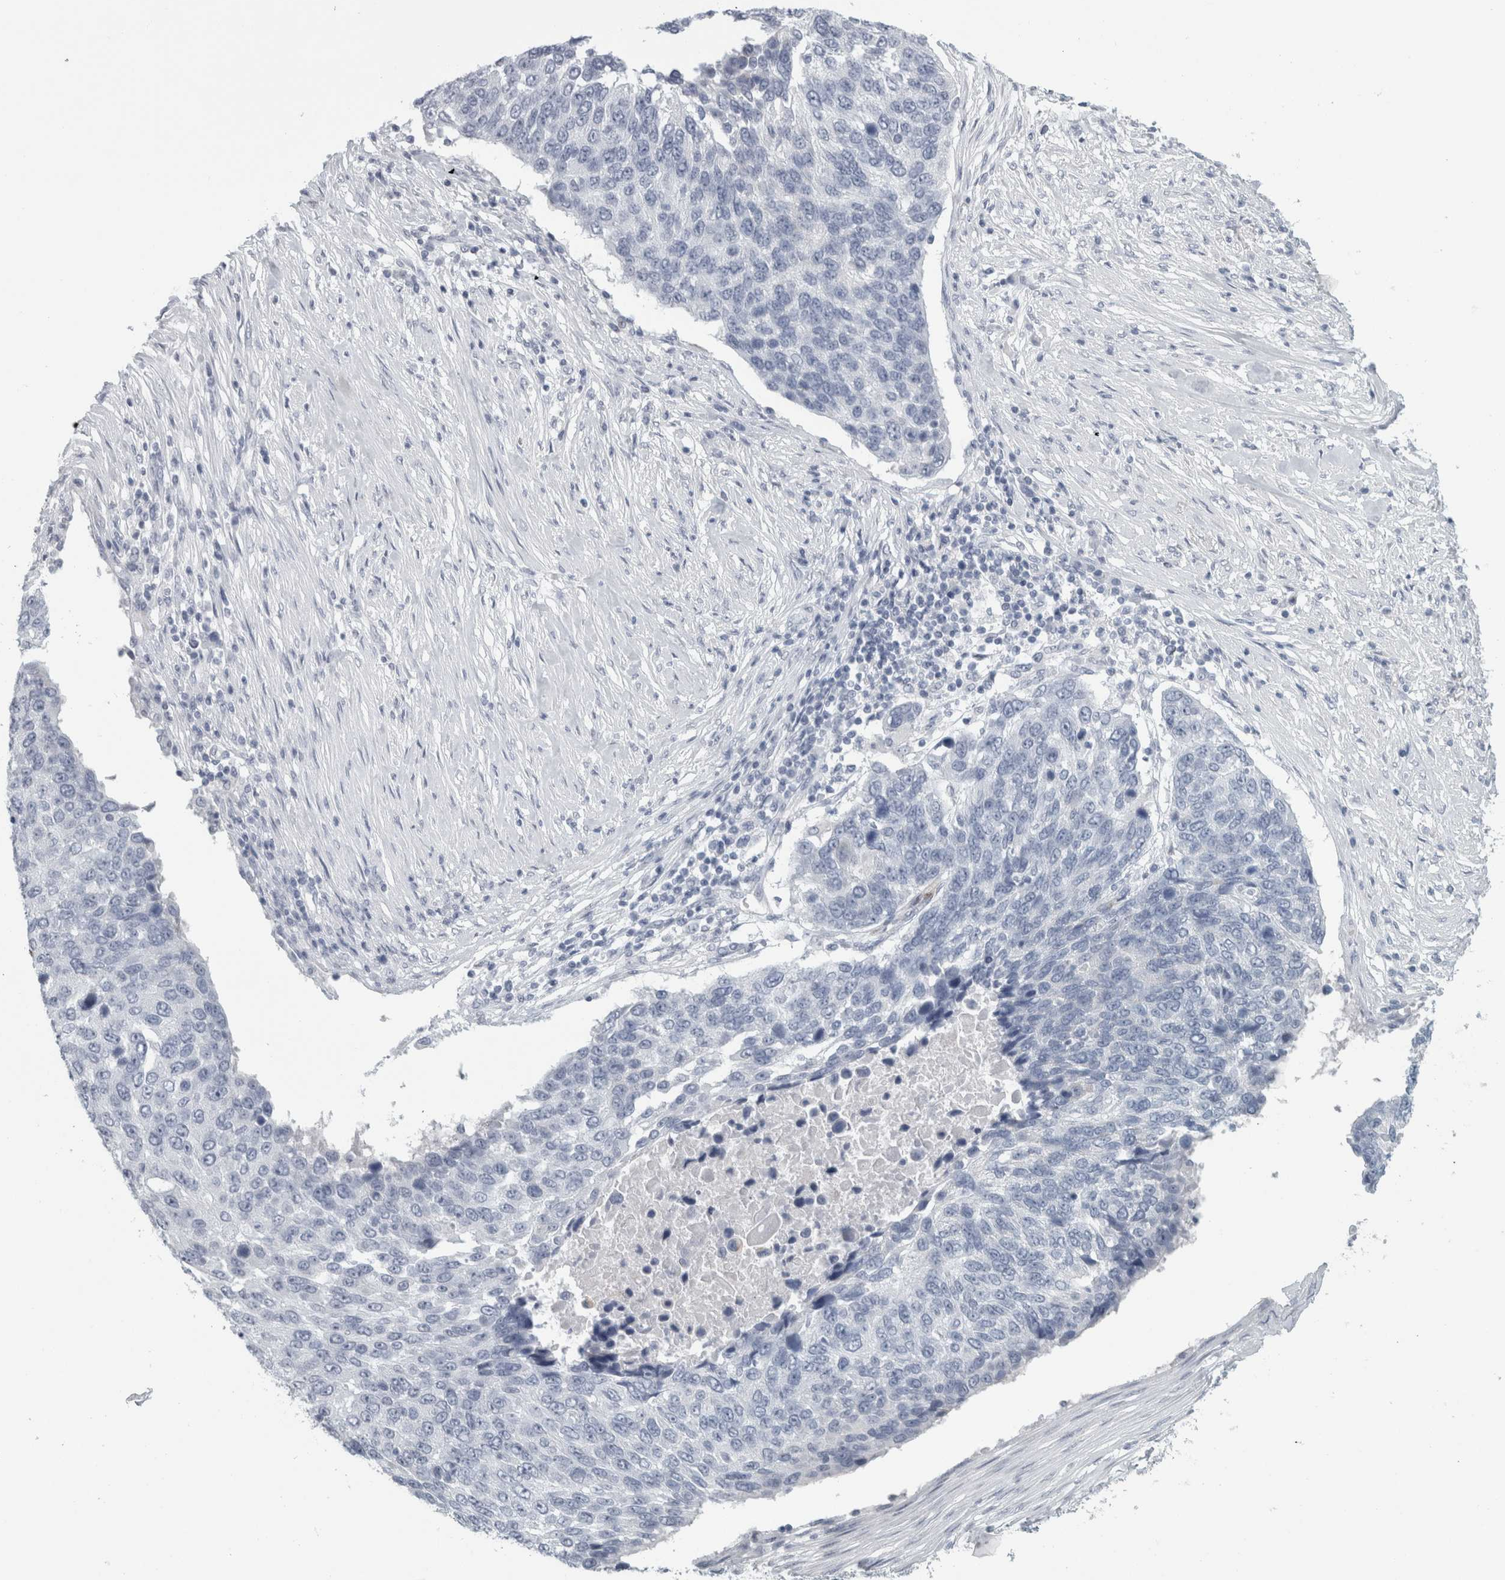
{"staining": {"intensity": "negative", "quantity": "none", "location": "none"}, "tissue": "lung cancer", "cell_type": "Tumor cells", "image_type": "cancer", "snomed": [{"axis": "morphology", "description": "Squamous cell carcinoma, NOS"}, {"axis": "topography", "description": "Lung"}], "caption": "Tumor cells are negative for brown protein staining in lung cancer. The staining is performed using DAB (3,3'-diaminobenzidine) brown chromogen with nuclei counter-stained in using hematoxylin.", "gene": "CPE", "patient": {"sex": "male", "age": 66}}